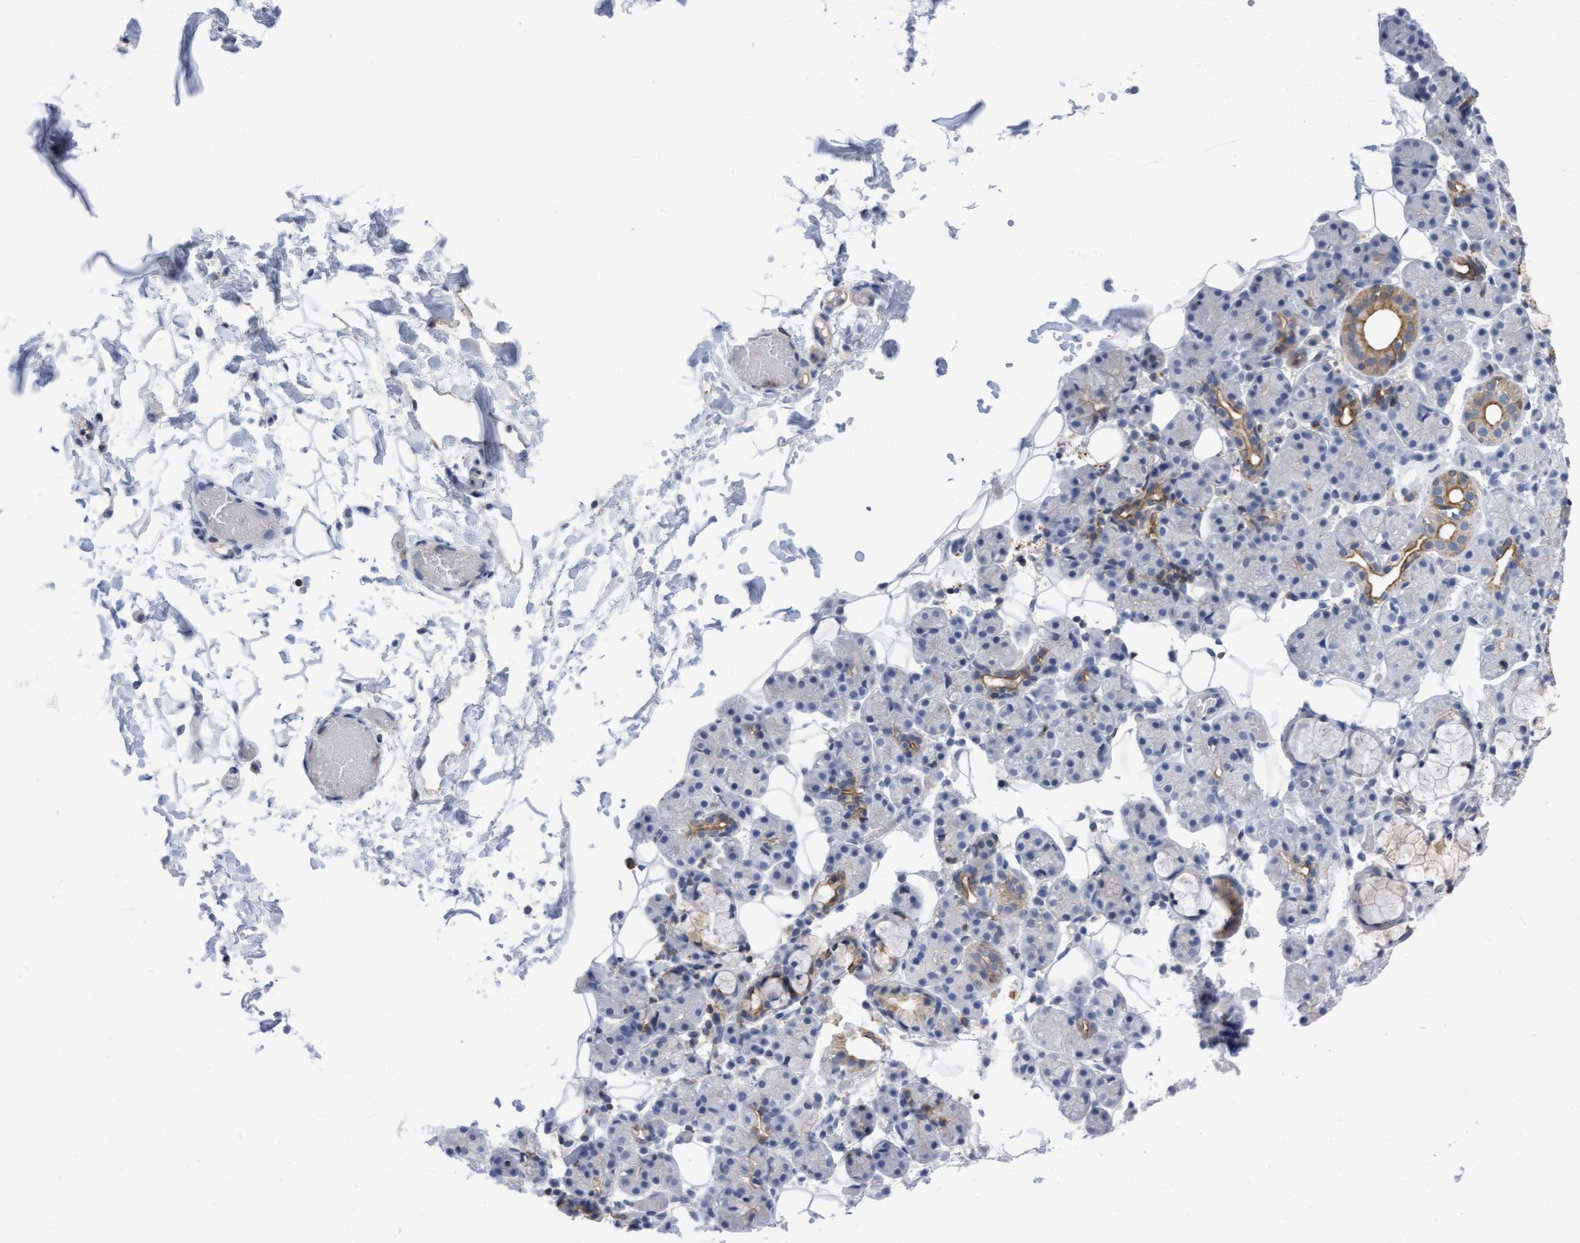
{"staining": {"intensity": "moderate", "quantity": "<25%", "location": "cytoplasmic/membranous"}, "tissue": "salivary gland", "cell_type": "Glandular cells", "image_type": "normal", "snomed": [{"axis": "morphology", "description": "Normal tissue, NOS"}, {"axis": "topography", "description": "Salivary gland"}], "caption": "High-power microscopy captured an IHC histopathology image of normal salivary gland, revealing moderate cytoplasmic/membranous expression in approximately <25% of glandular cells.", "gene": "FNBP1", "patient": {"sex": "male", "age": 63}}